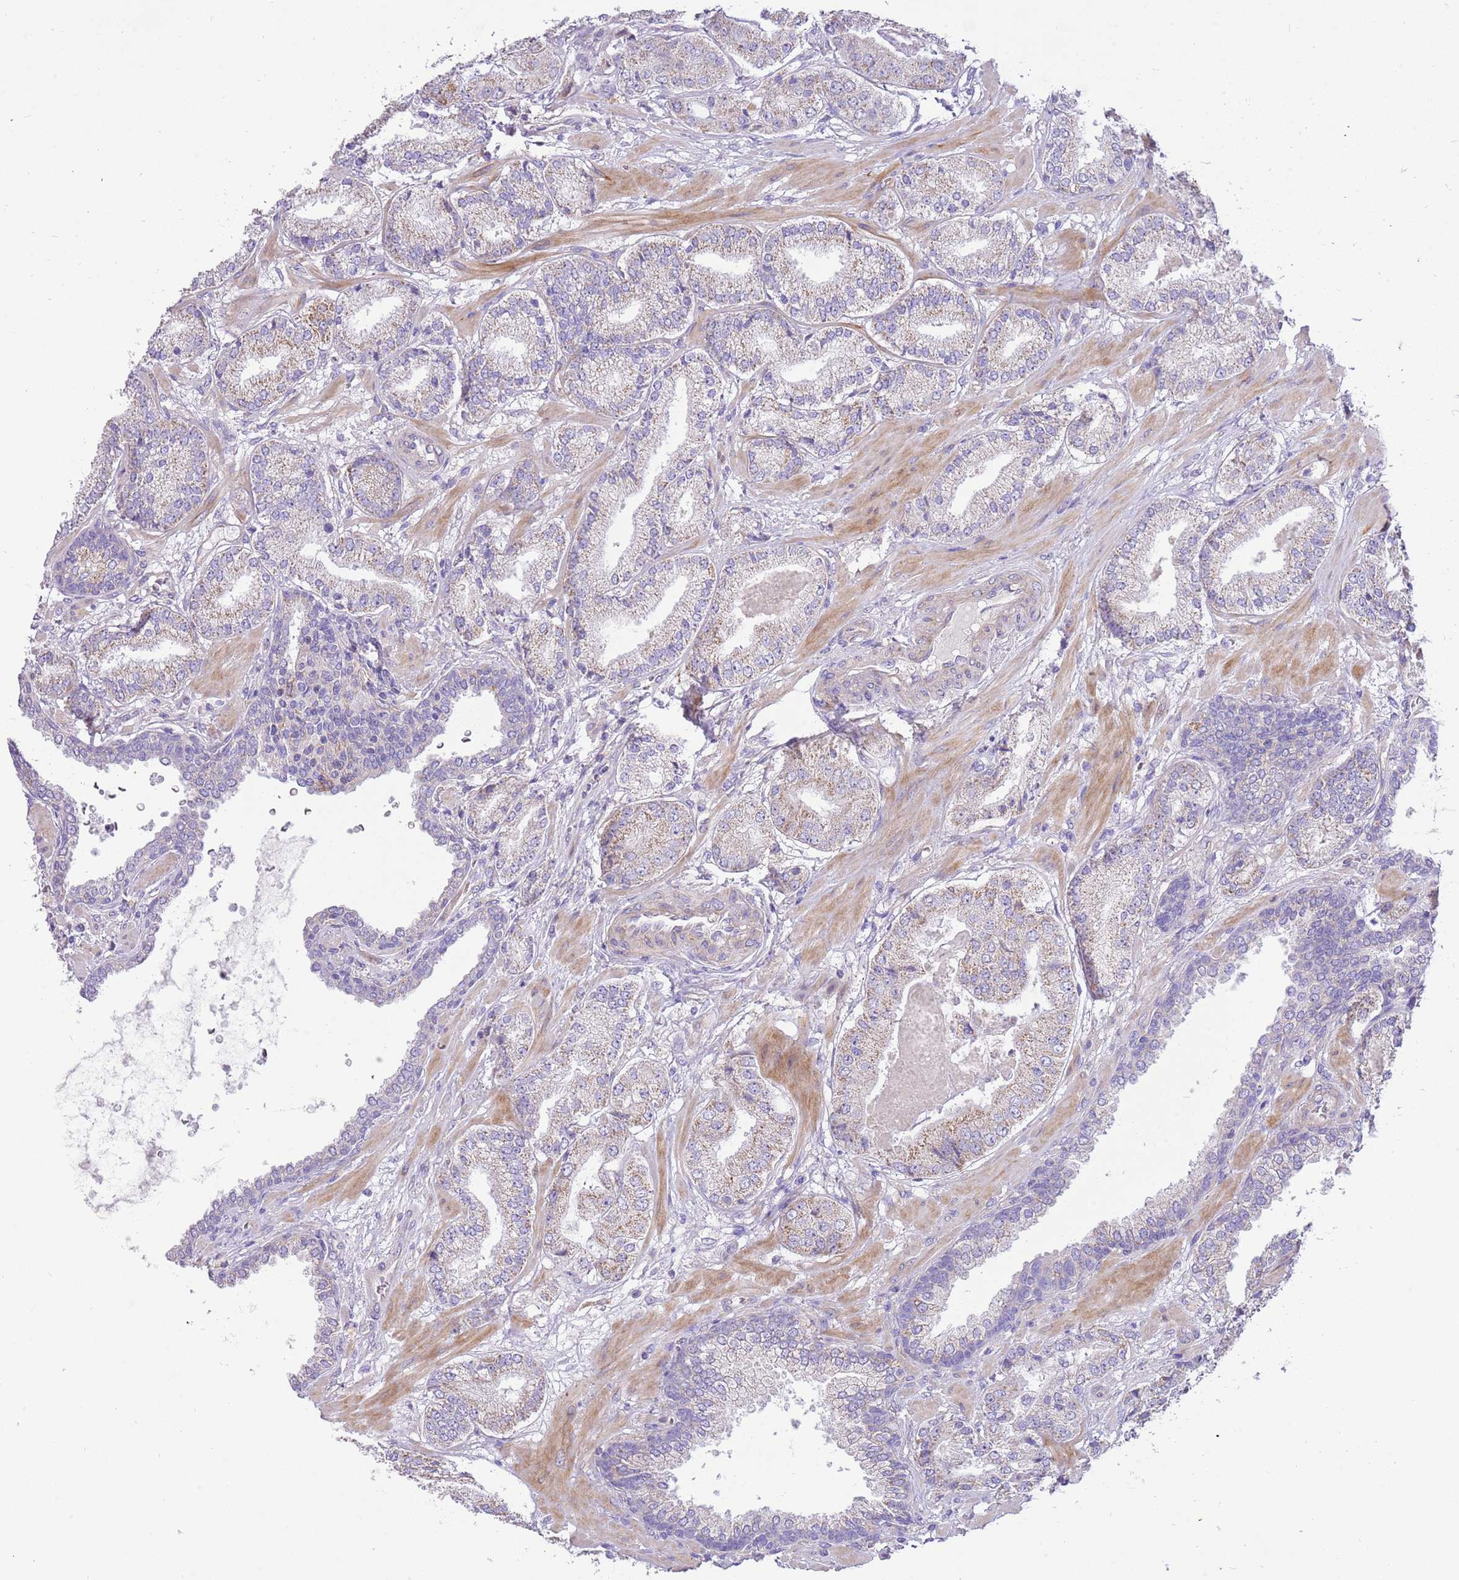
{"staining": {"intensity": "weak", "quantity": "25%-75%", "location": "cytoplasmic/membranous"}, "tissue": "prostate cancer", "cell_type": "Tumor cells", "image_type": "cancer", "snomed": [{"axis": "morphology", "description": "Adenocarcinoma, High grade"}, {"axis": "topography", "description": "Prostate"}], "caption": "Brown immunohistochemical staining in high-grade adenocarcinoma (prostate) exhibits weak cytoplasmic/membranous positivity in approximately 25%-75% of tumor cells.", "gene": "SERINC3", "patient": {"sex": "male", "age": 63}}